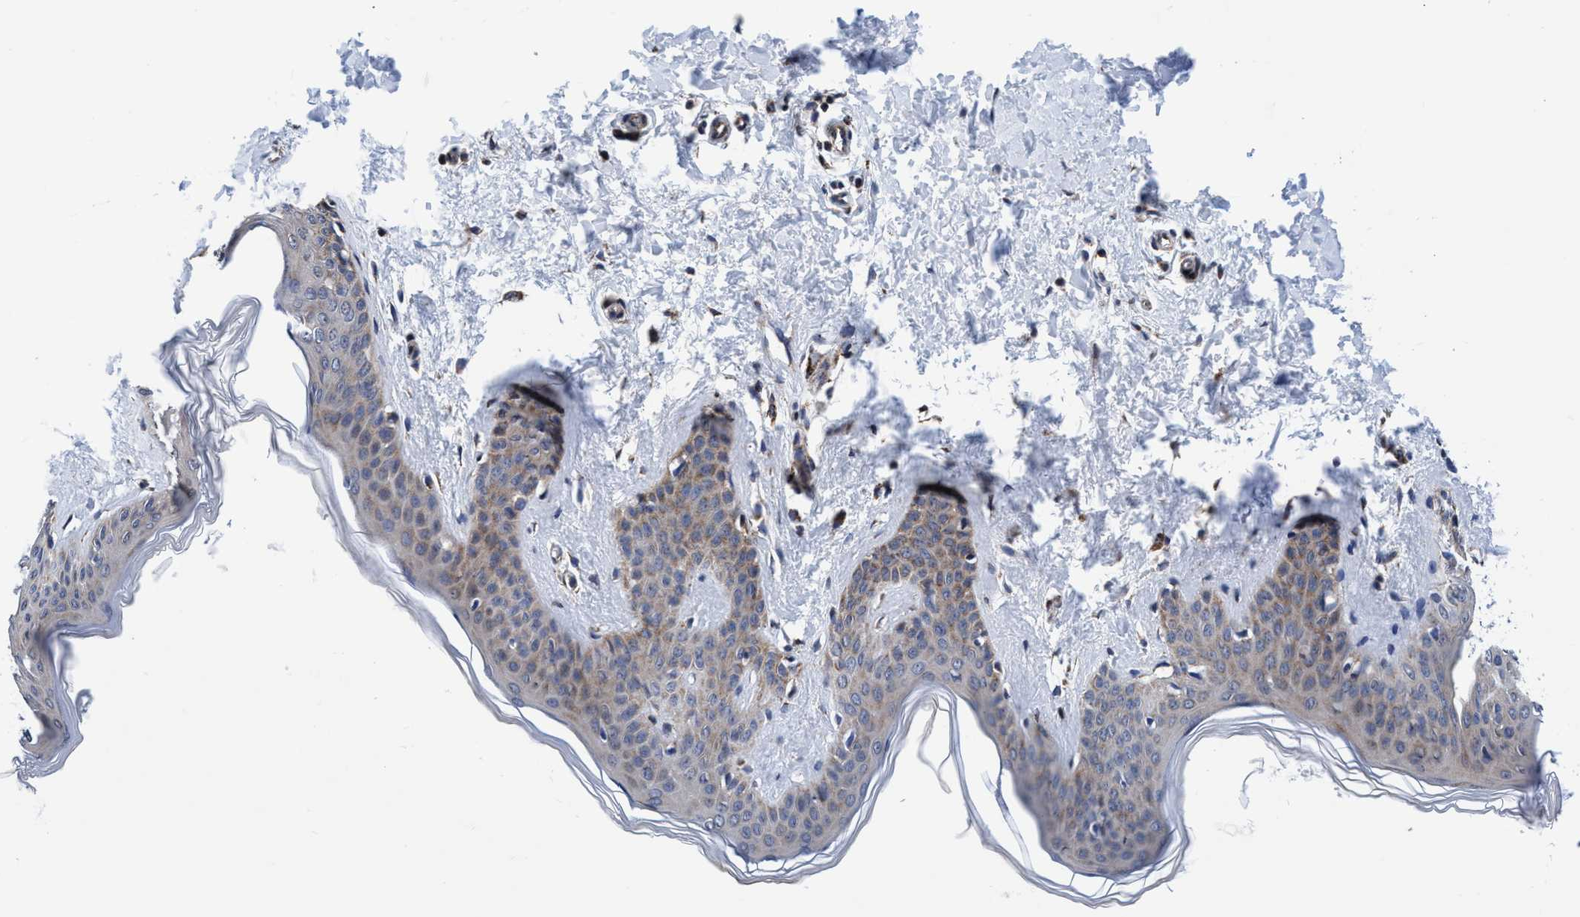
{"staining": {"intensity": "moderate", "quantity": "25%-75%", "location": "cytoplasmic/membranous"}, "tissue": "skin", "cell_type": "Fibroblasts", "image_type": "normal", "snomed": [{"axis": "morphology", "description": "Normal tissue, NOS"}, {"axis": "topography", "description": "Skin"}], "caption": "A brown stain highlights moderate cytoplasmic/membranous positivity of a protein in fibroblasts of benign skin.", "gene": "AGAP2", "patient": {"sex": "female", "age": 17}}